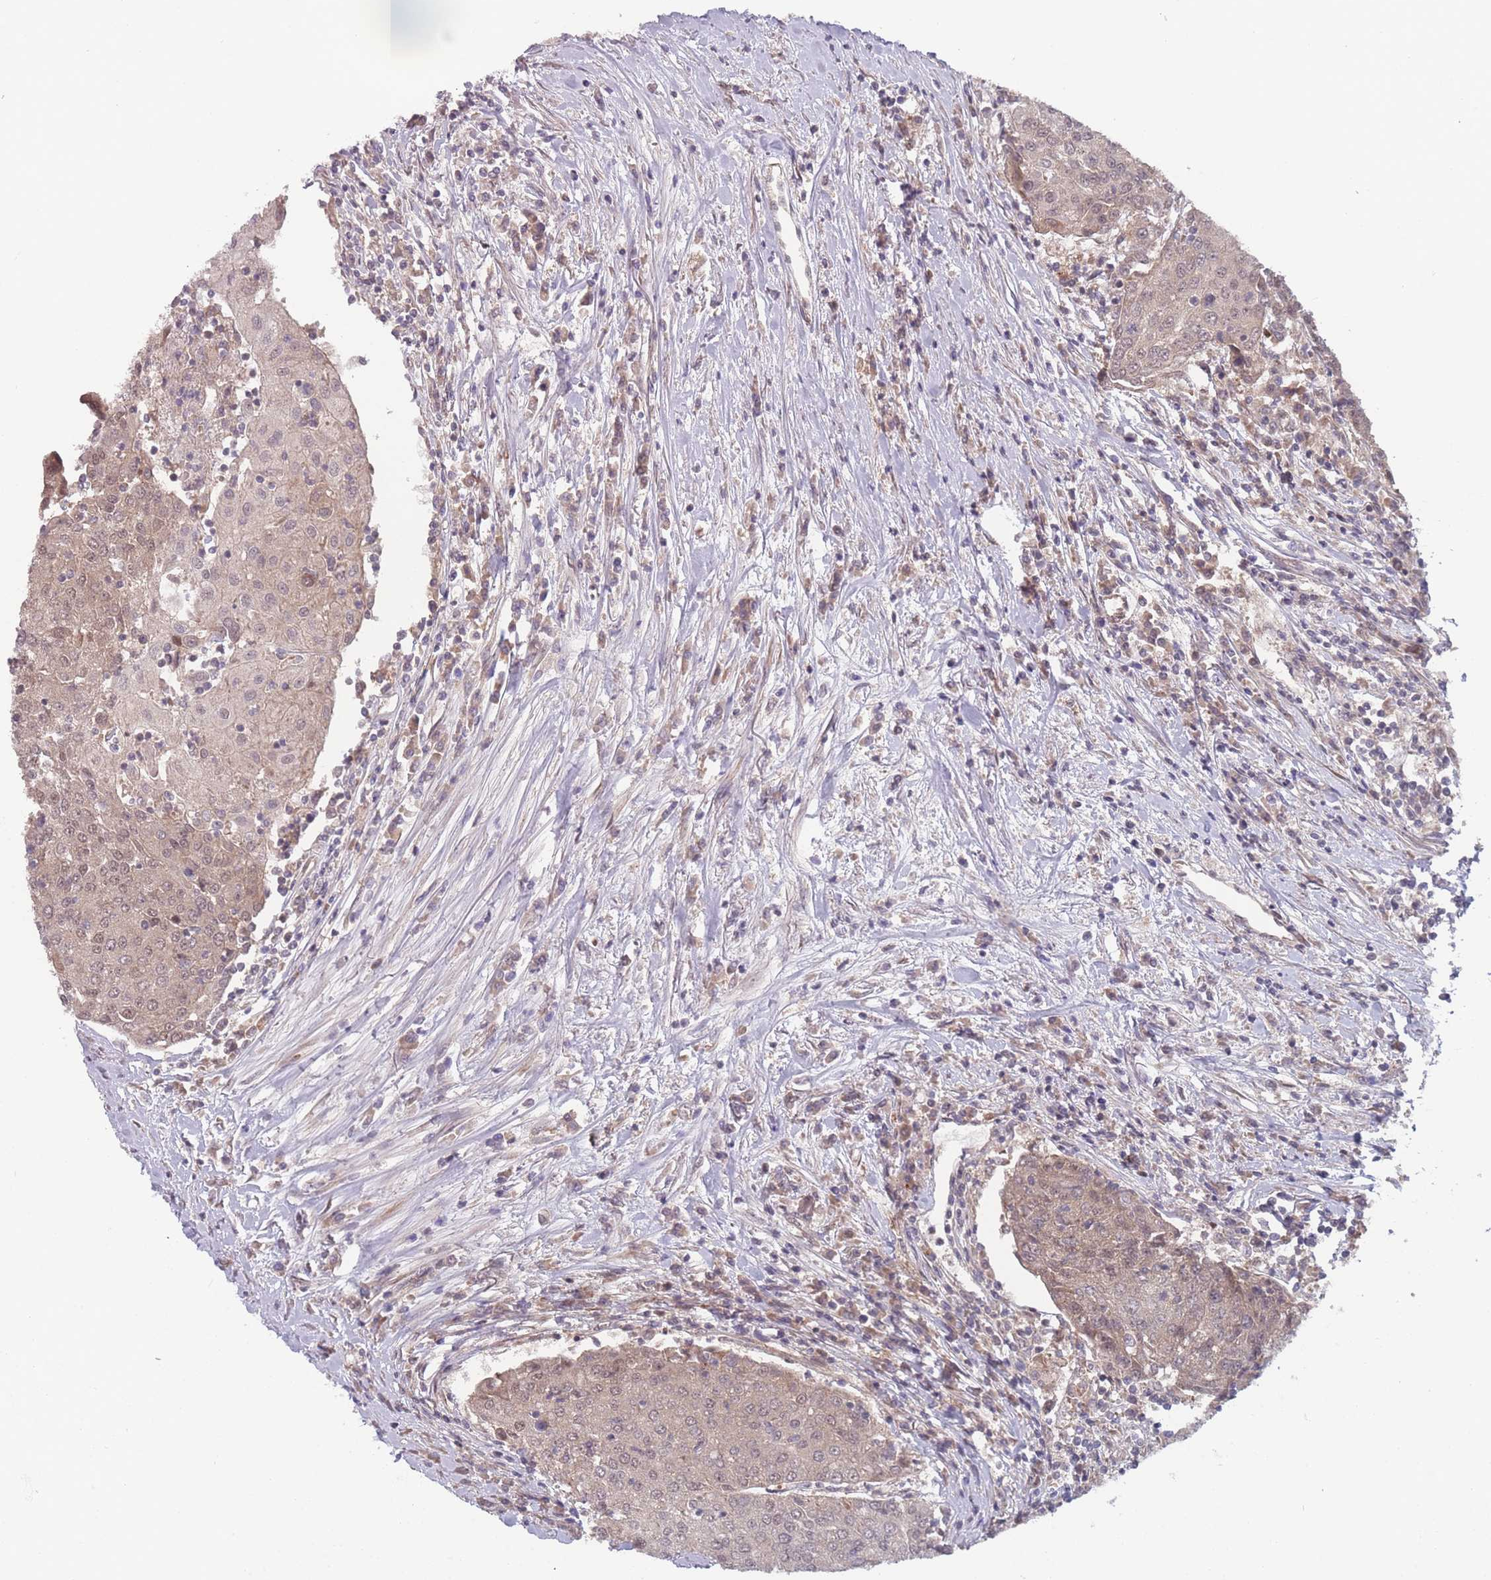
{"staining": {"intensity": "weak", "quantity": "25%-75%", "location": "nuclear"}, "tissue": "urothelial cancer", "cell_type": "Tumor cells", "image_type": "cancer", "snomed": [{"axis": "morphology", "description": "Urothelial carcinoma, High grade"}, {"axis": "topography", "description": "Urinary bladder"}], "caption": "This micrograph displays urothelial carcinoma (high-grade) stained with immunohistochemistry (IHC) to label a protein in brown. The nuclear of tumor cells show weak positivity for the protein. Nuclei are counter-stained blue.", "gene": "RPS18", "patient": {"sex": "female", "age": 85}}